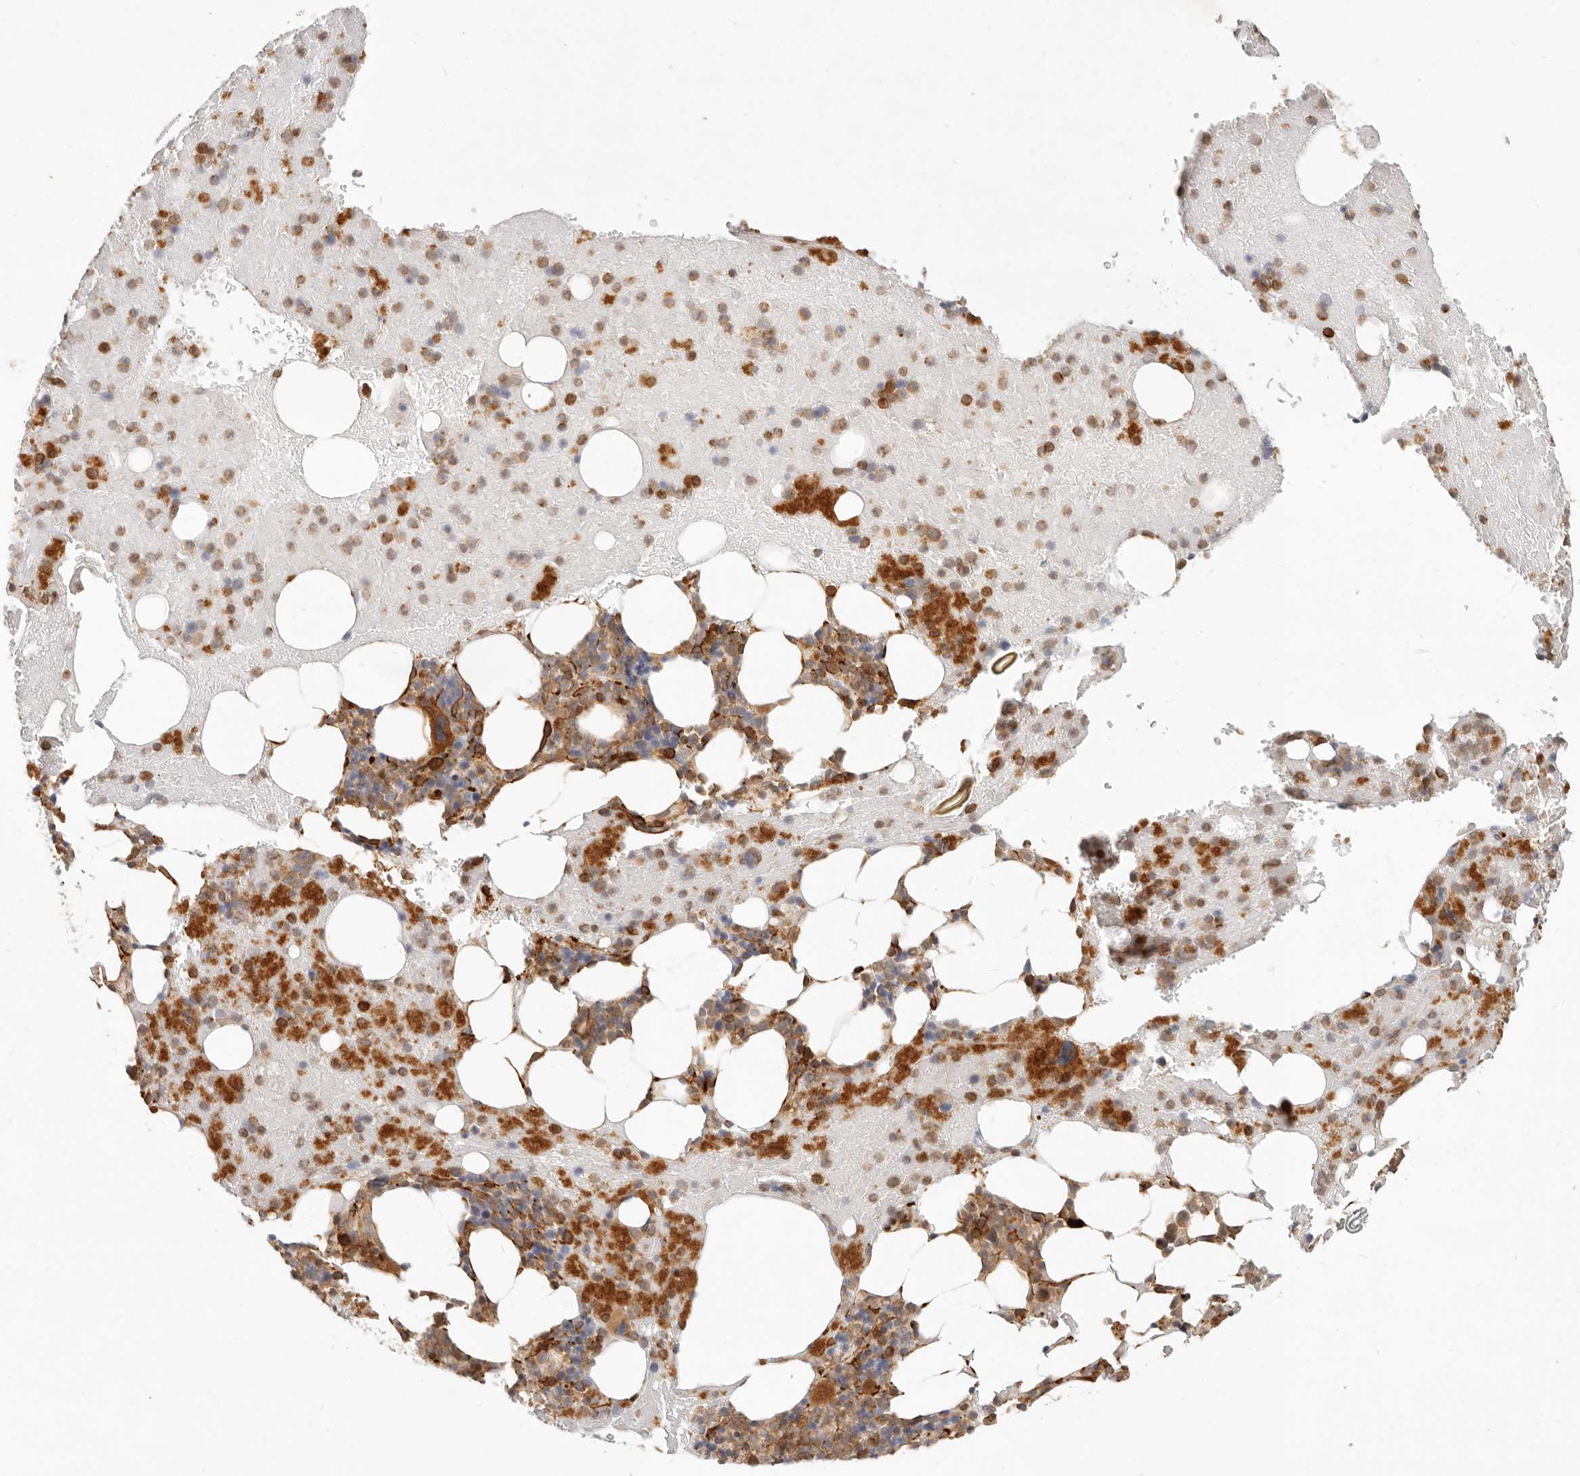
{"staining": {"intensity": "strong", "quantity": "25%-75%", "location": "cytoplasmic/membranous"}, "tissue": "bone marrow", "cell_type": "Hematopoietic cells", "image_type": "normal", "snomed": [{"axis": "morphology", "description": "Normal tissue, NOS"}, {"axis": "topography", "description": "Bone marrow"}], "caption": "DAB (3,3'-diaminobenzidine) immunohistochemical staining of benign human bone marrow shows strong cytoplasmic/membranous protein expression in about 25%-75% of hematopoietic cells.", "gene": "UFSP1", "patient": {"sex": "female", "age": 54}}